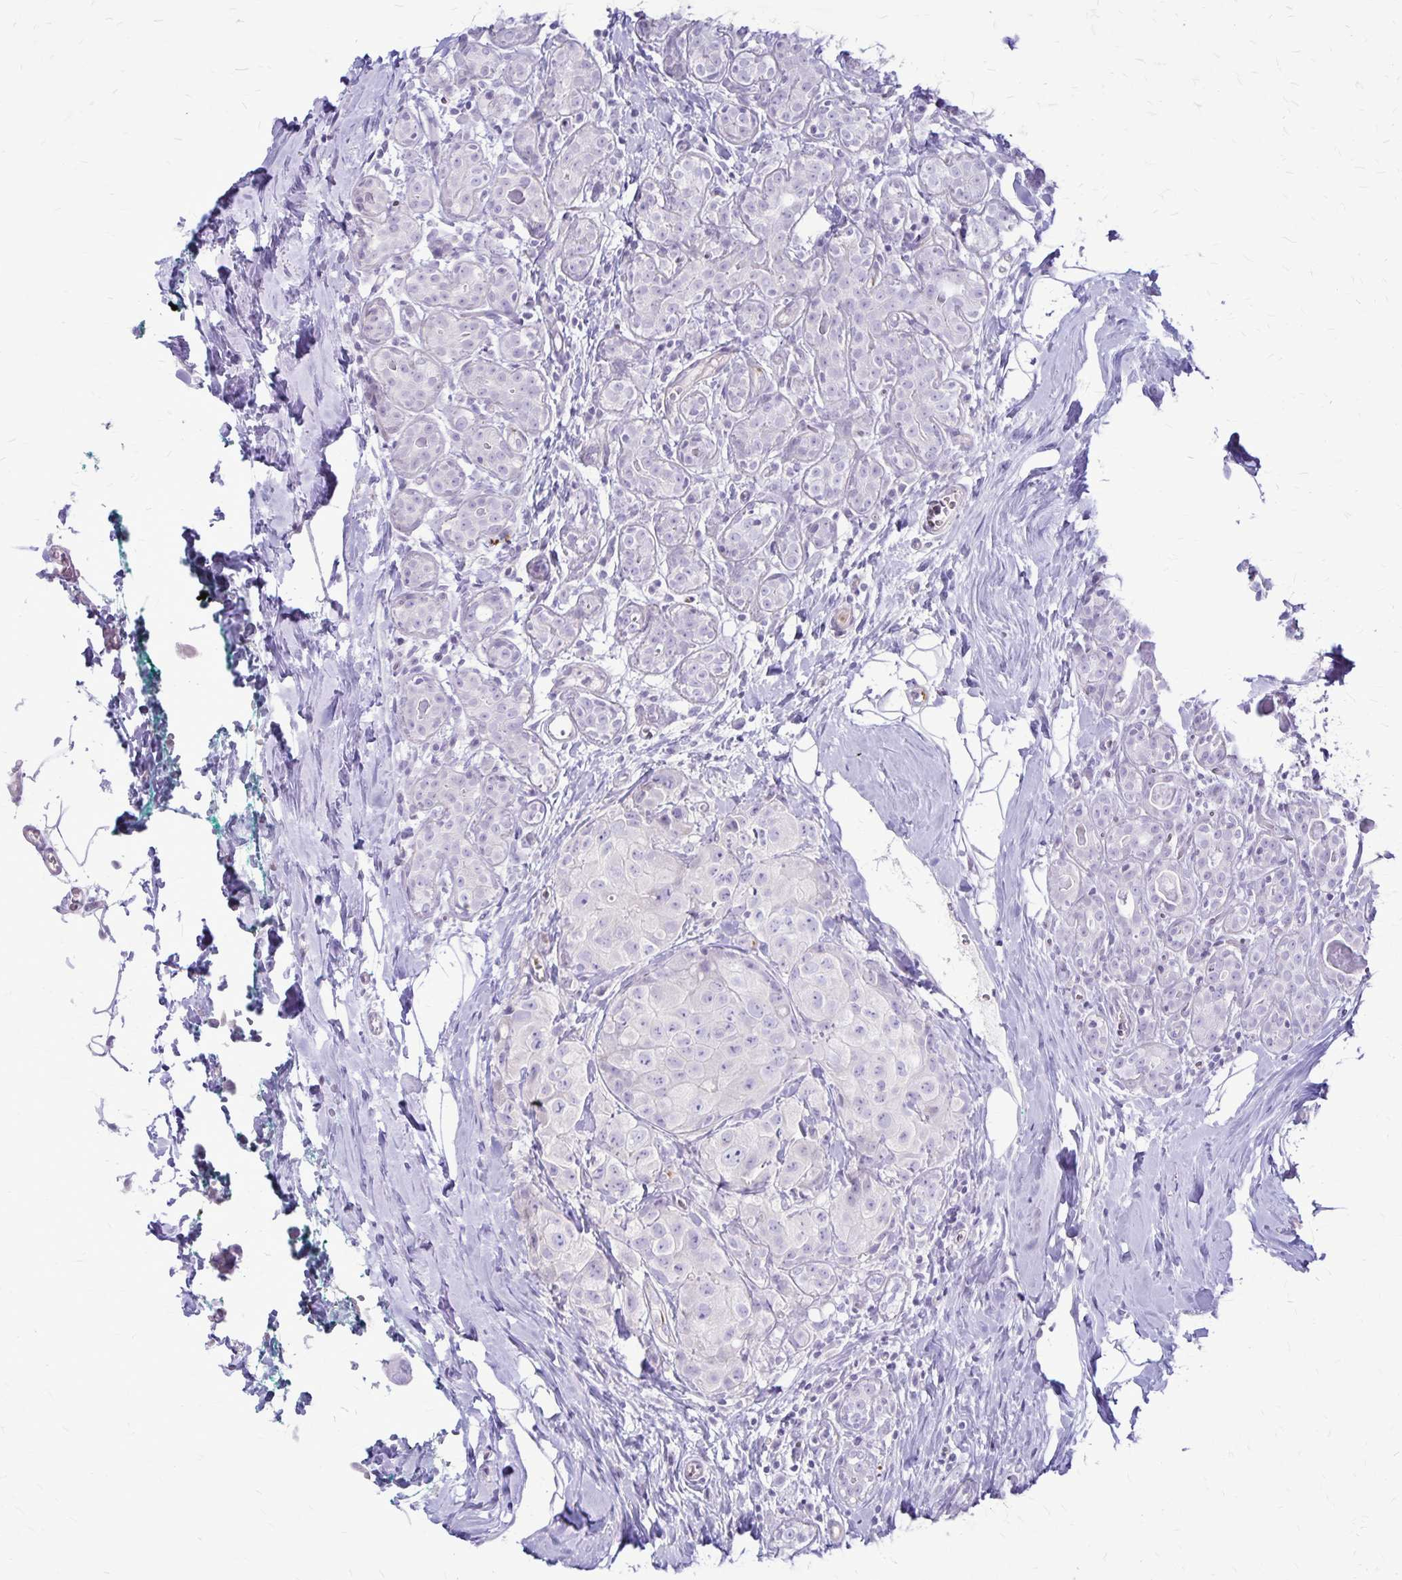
{"staining": {"intensity": "negative", "quantity": "none", "location": "none"}, "tissue": "breast cancer", "cell_type": "Tumor cells", "image_type": "cancer", "snomed": [{"axis": "morphology", "description": "Duct carcinoma"}, {"axis": "topography", "description": "Breast"}], "caption": "High magnification brightfield microscopy of invasive ductal carcinoma (breast) stained with DAB (3,3'-diaminobenzidine) (brown) and counterstained with hematoxylin (blue): tumor cells show no significant positivity.", "gene": "GP9", "patient": {"sex": "female", "age": 43}}